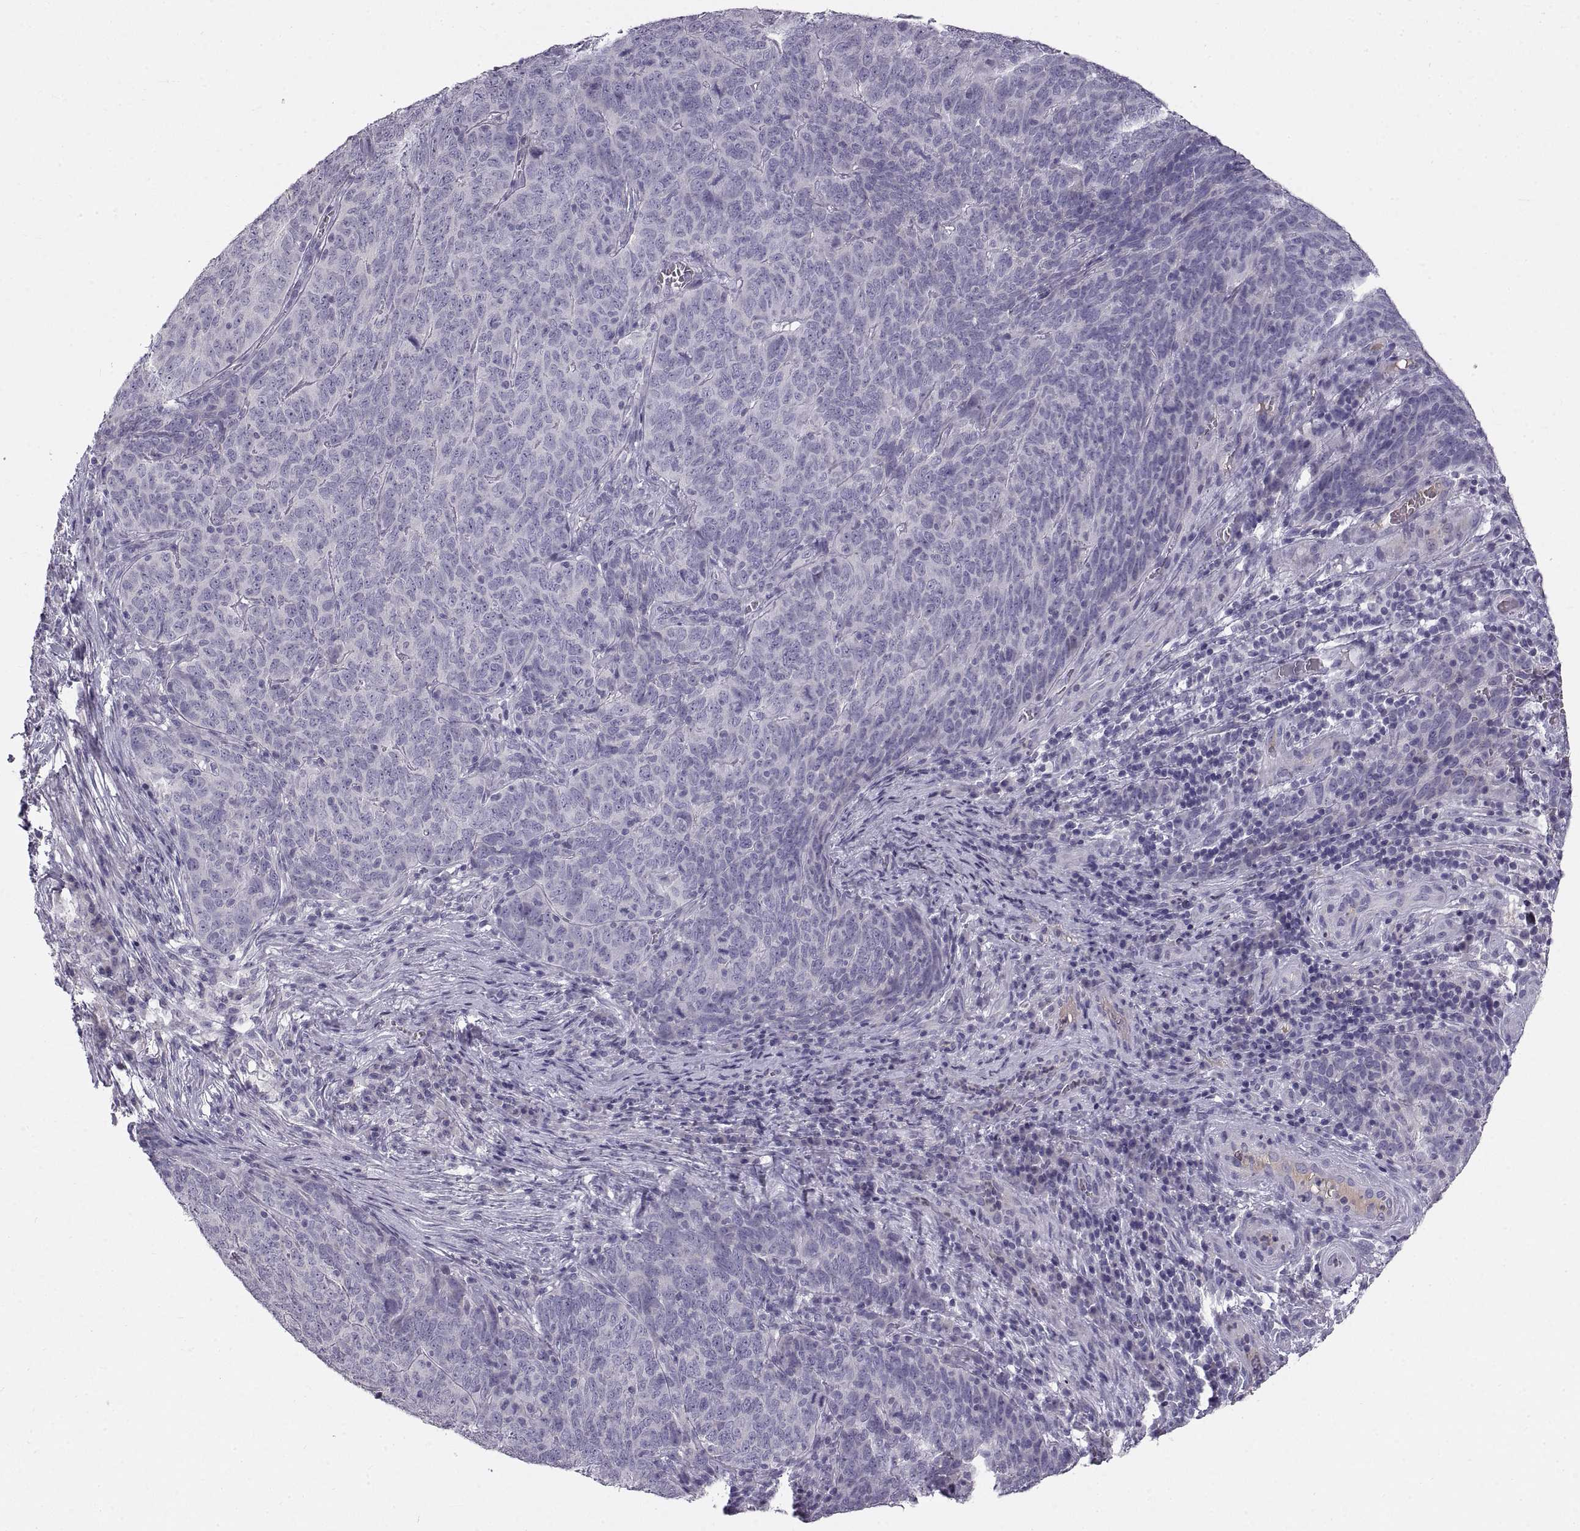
{"staining": {"intensity": "negative", "quantity": "none", "location": "none"}, "tissue": "skin cancer", "cell_type": "Tumor cells", "image_type": "cancer", "snomed": [{"axis": "morphology", "description": "Squamous cell carcinoma, NOS"}, {"axis": "topography", "description": "Skin"}, {"axis": "topography", "description": "Anal"}], "caption": "IHC image of neoplastic tissue: human skin cancer (squamous cell carcinoma) stained with DAB reveals no significant protein staining in tumor cells.", "gene": "ADAM32", "patient": {"sex": "female", "age": 51}}